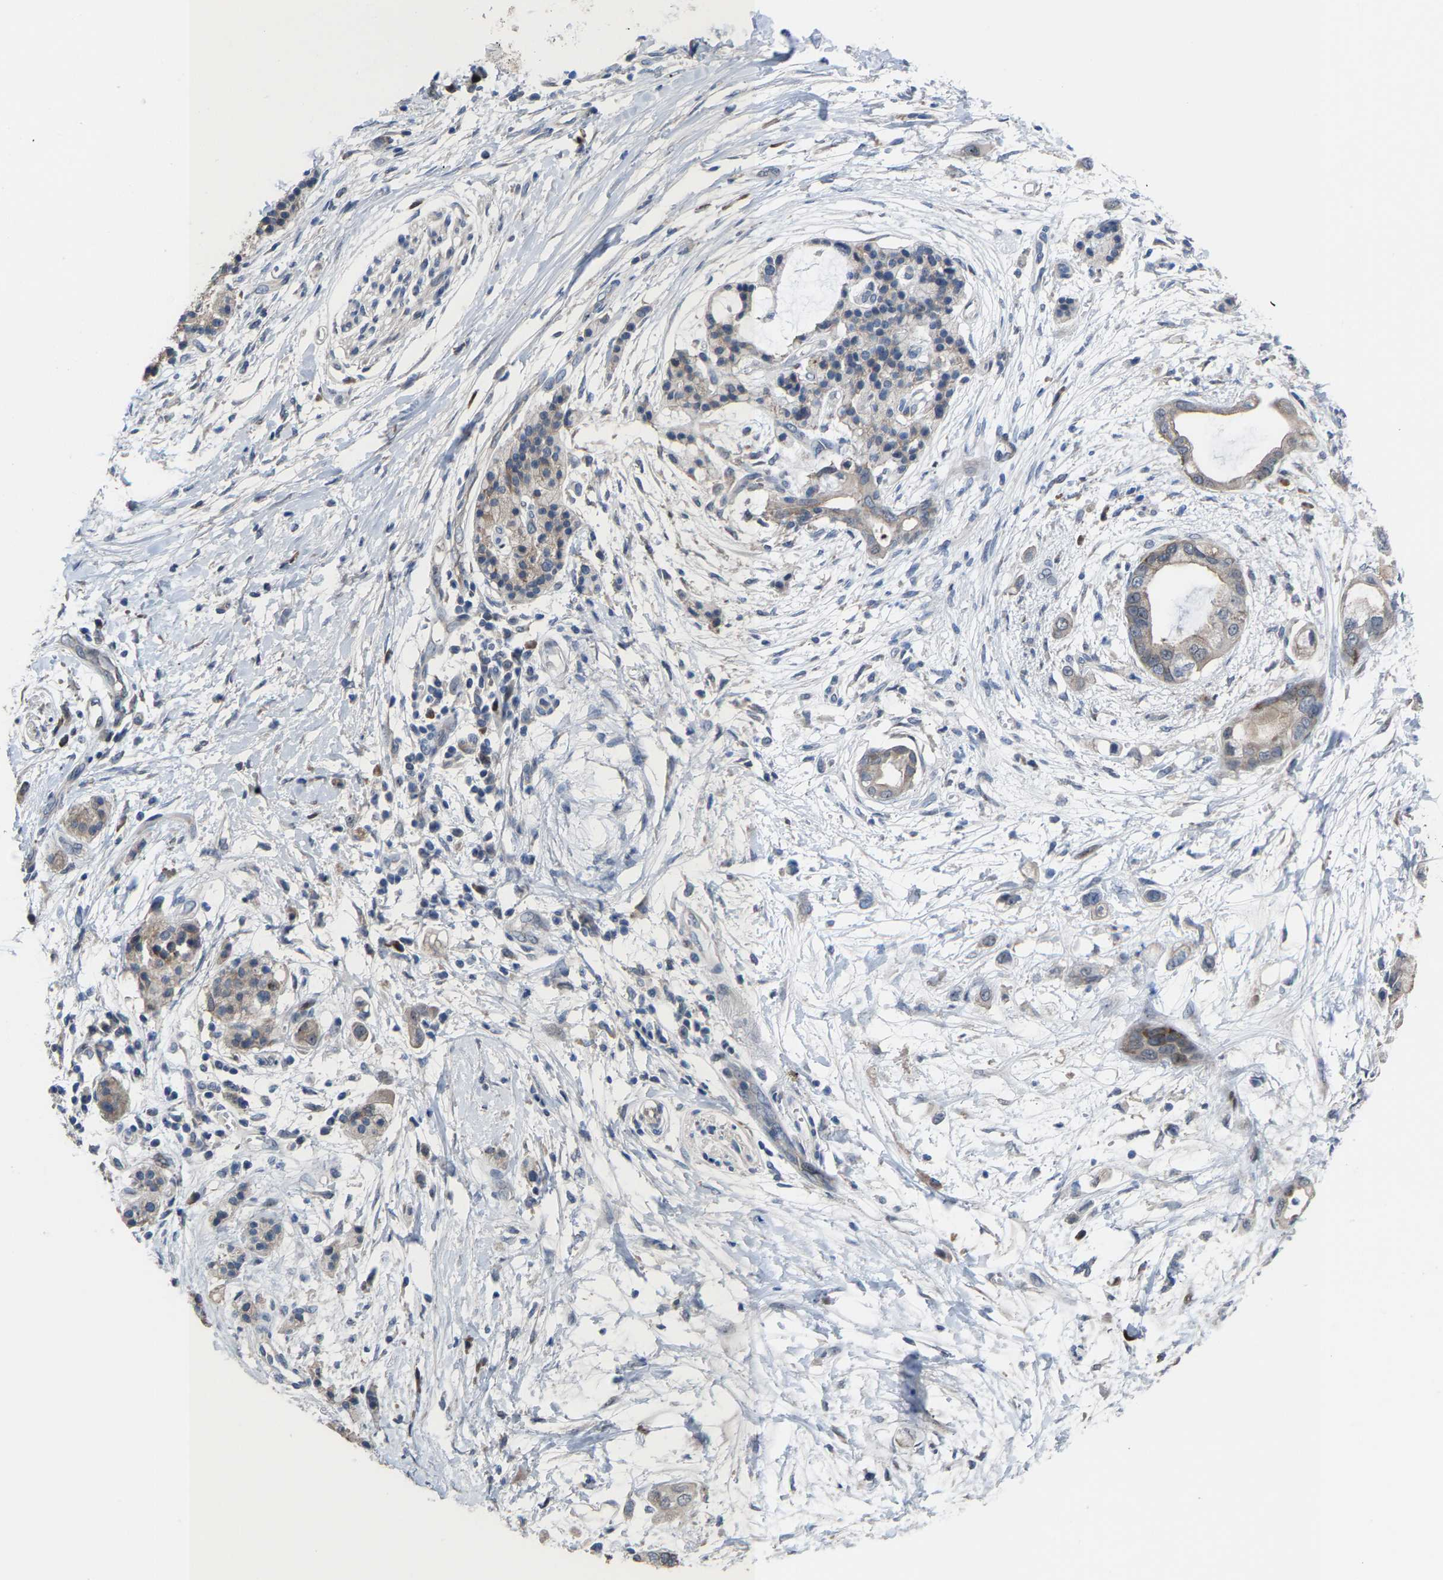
{"staining": {"intensity": "weak", "quantity": "<25%", "location": "cytoplasmic/membranous"}, "tissue": "pancreatic cancer", "cell_type": "Tumor cells", "image_type": "cancer", "snomed": [{"axis": "morphology", "description": "Adenocarcinoma, NOS"}, {"axis": "topography", "description": "Pancreas"}], "caption": "Human pancreatic cancer stained for a protein using IHC displays no staining in tumor cells.", "gene": "HAUS6", "patient": {"sex": "male", "age": 59}}